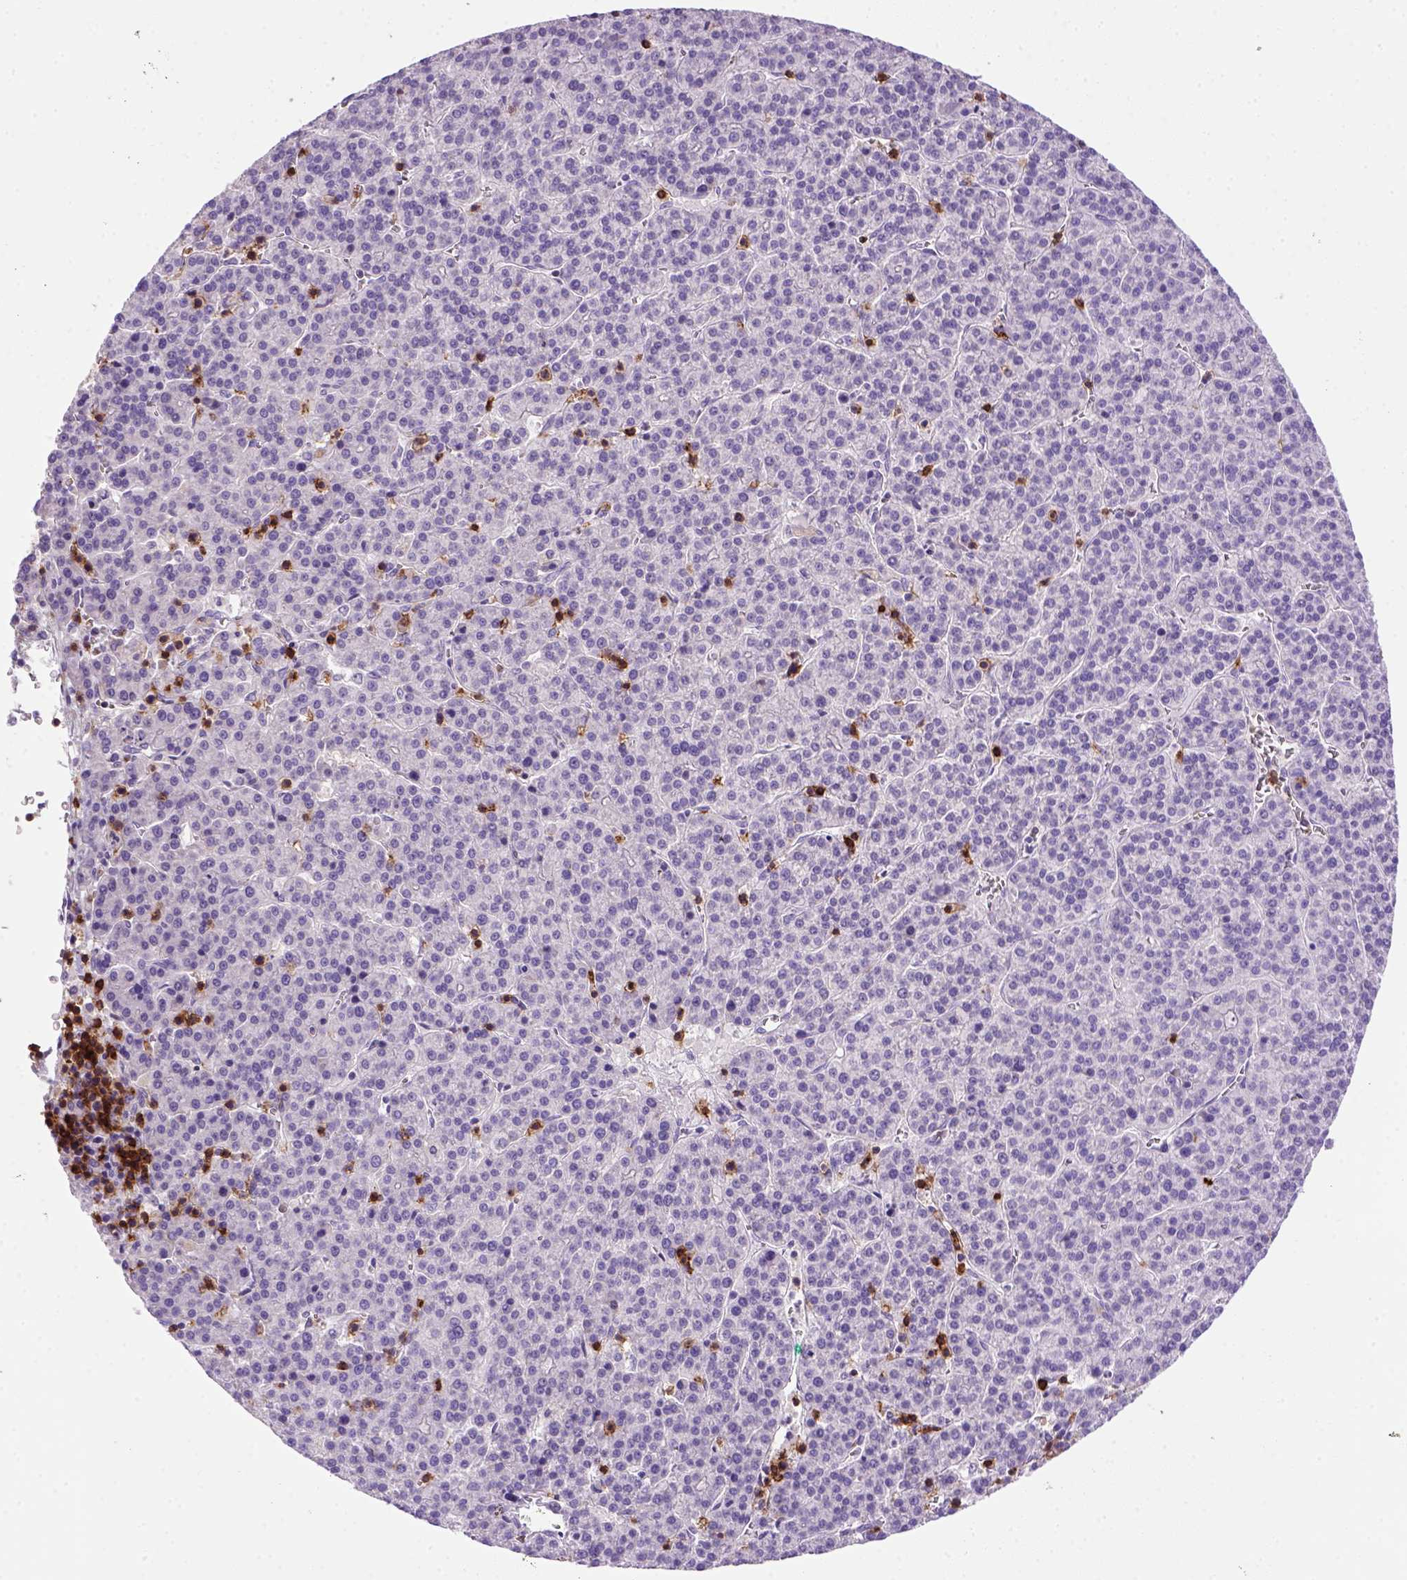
{"staining": {"intensity": "negative", "quantity": "none", "location": "none"}, "tissue": "liver cancer", "cell_type": "Tumor cells", "image_type": "cancer", "snomed": [{"axis": "morphology", "description": "Carcinoma, Hepatocellular, NOS"}, {"axis": "topography", "description": "Liver"}], "caption": "Immunohistochemical staining of human liver cancer demonstrates no significant staining in tumor cells.", "gene": "CD3E", "patient": {"sex": "female", "age": 58}}